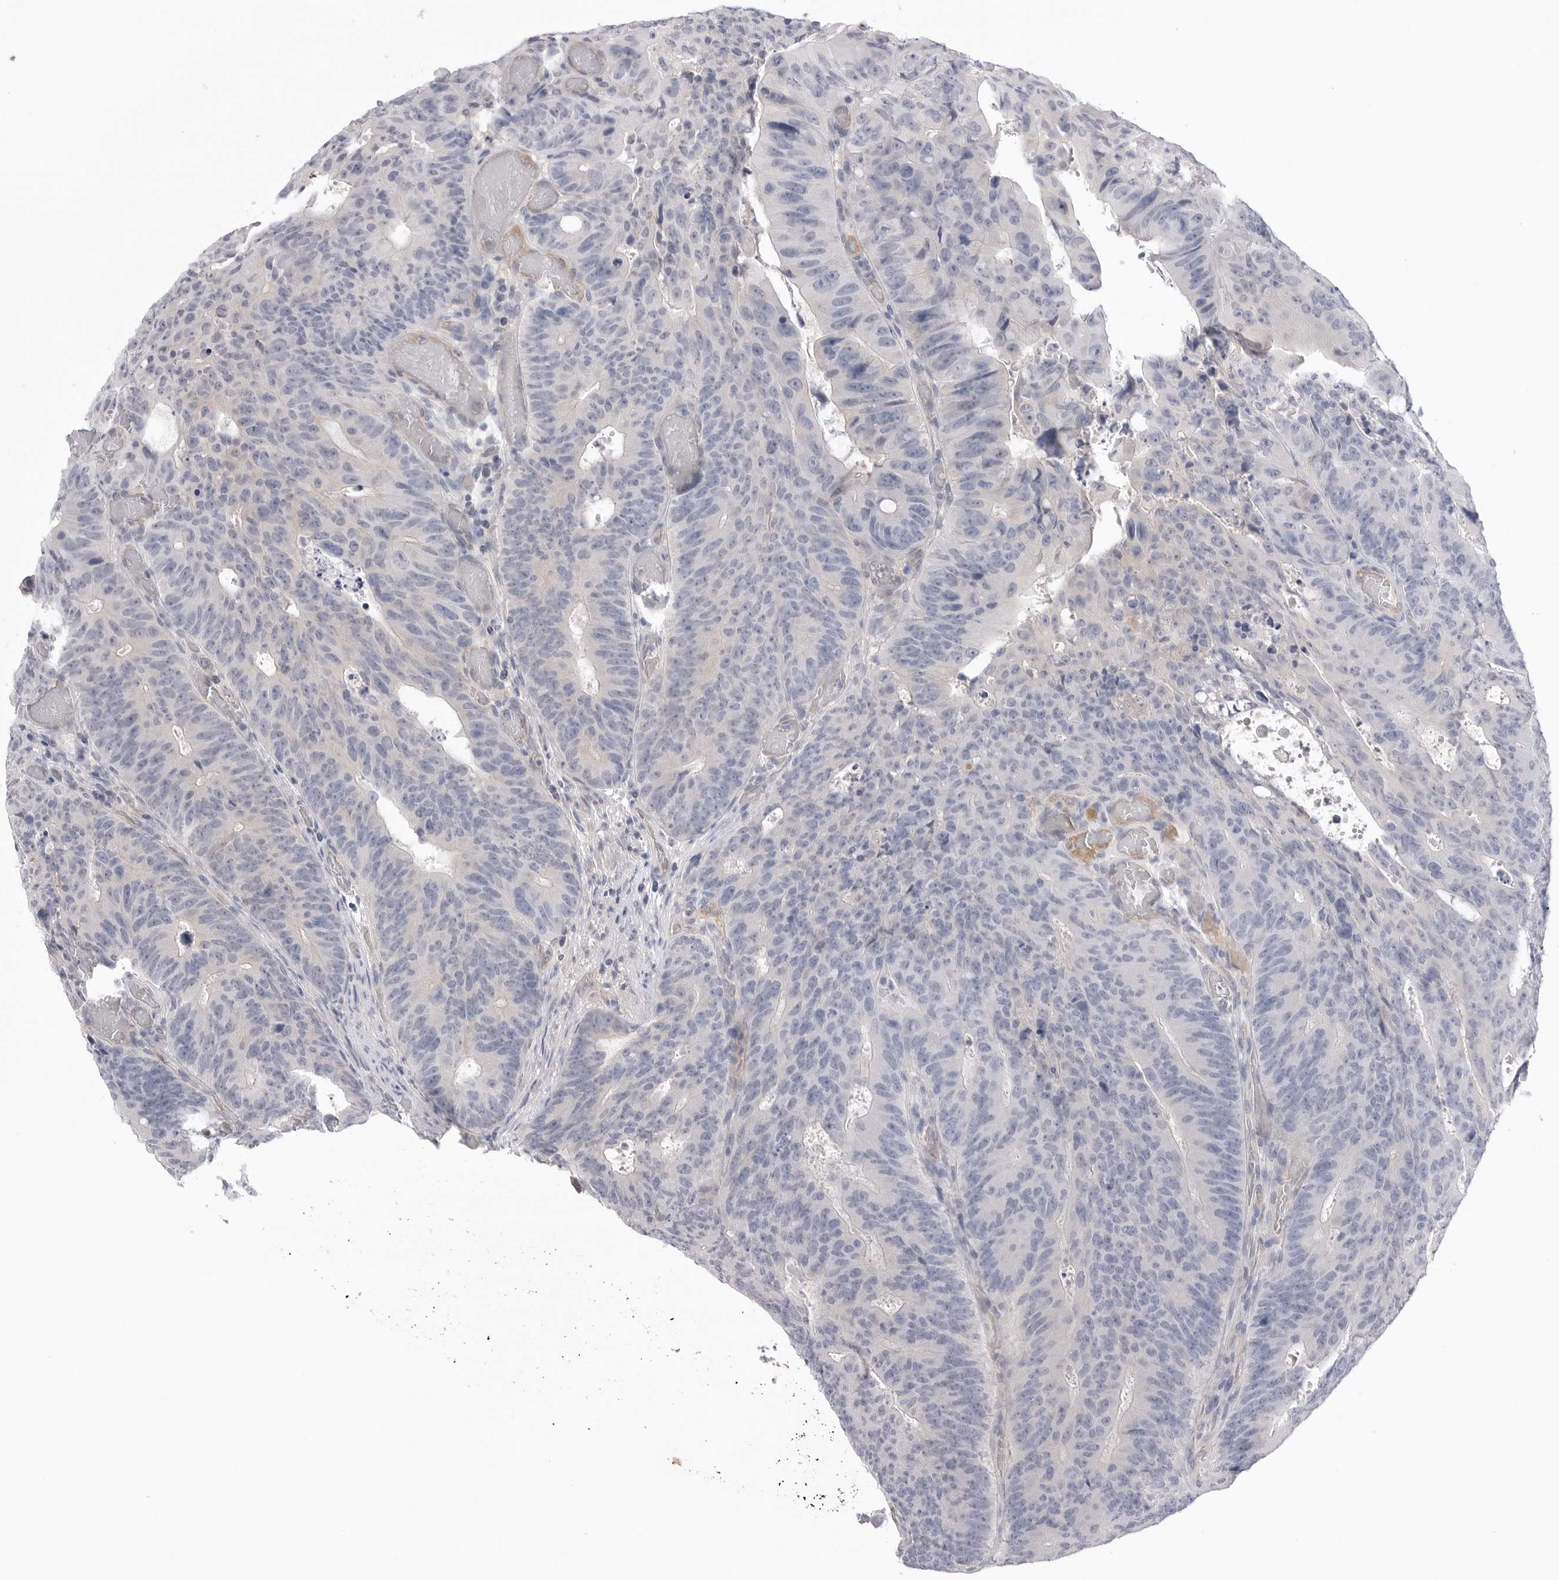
{"staining": {"intensity": "negative", "quantity": "none", "location": "none"}, "tissue": "colorectal cancer", "cell_type": "Tumor cells", "image_type": "cancer", "snomed": [{"axis": "morphology", "description": "Adenocarcinoma, NOS"}, {"axis": "topography", "description": "Colon"}], "caption": "Immunohistochemical staining of colorectal adenocarcinoma reveals no significant expression in tumor cells. (DAB IHC visualized using brightfield microscopy, high magnification).", "gene": "DLGAP3", "patient": {"sex": "male", "age": 87}}